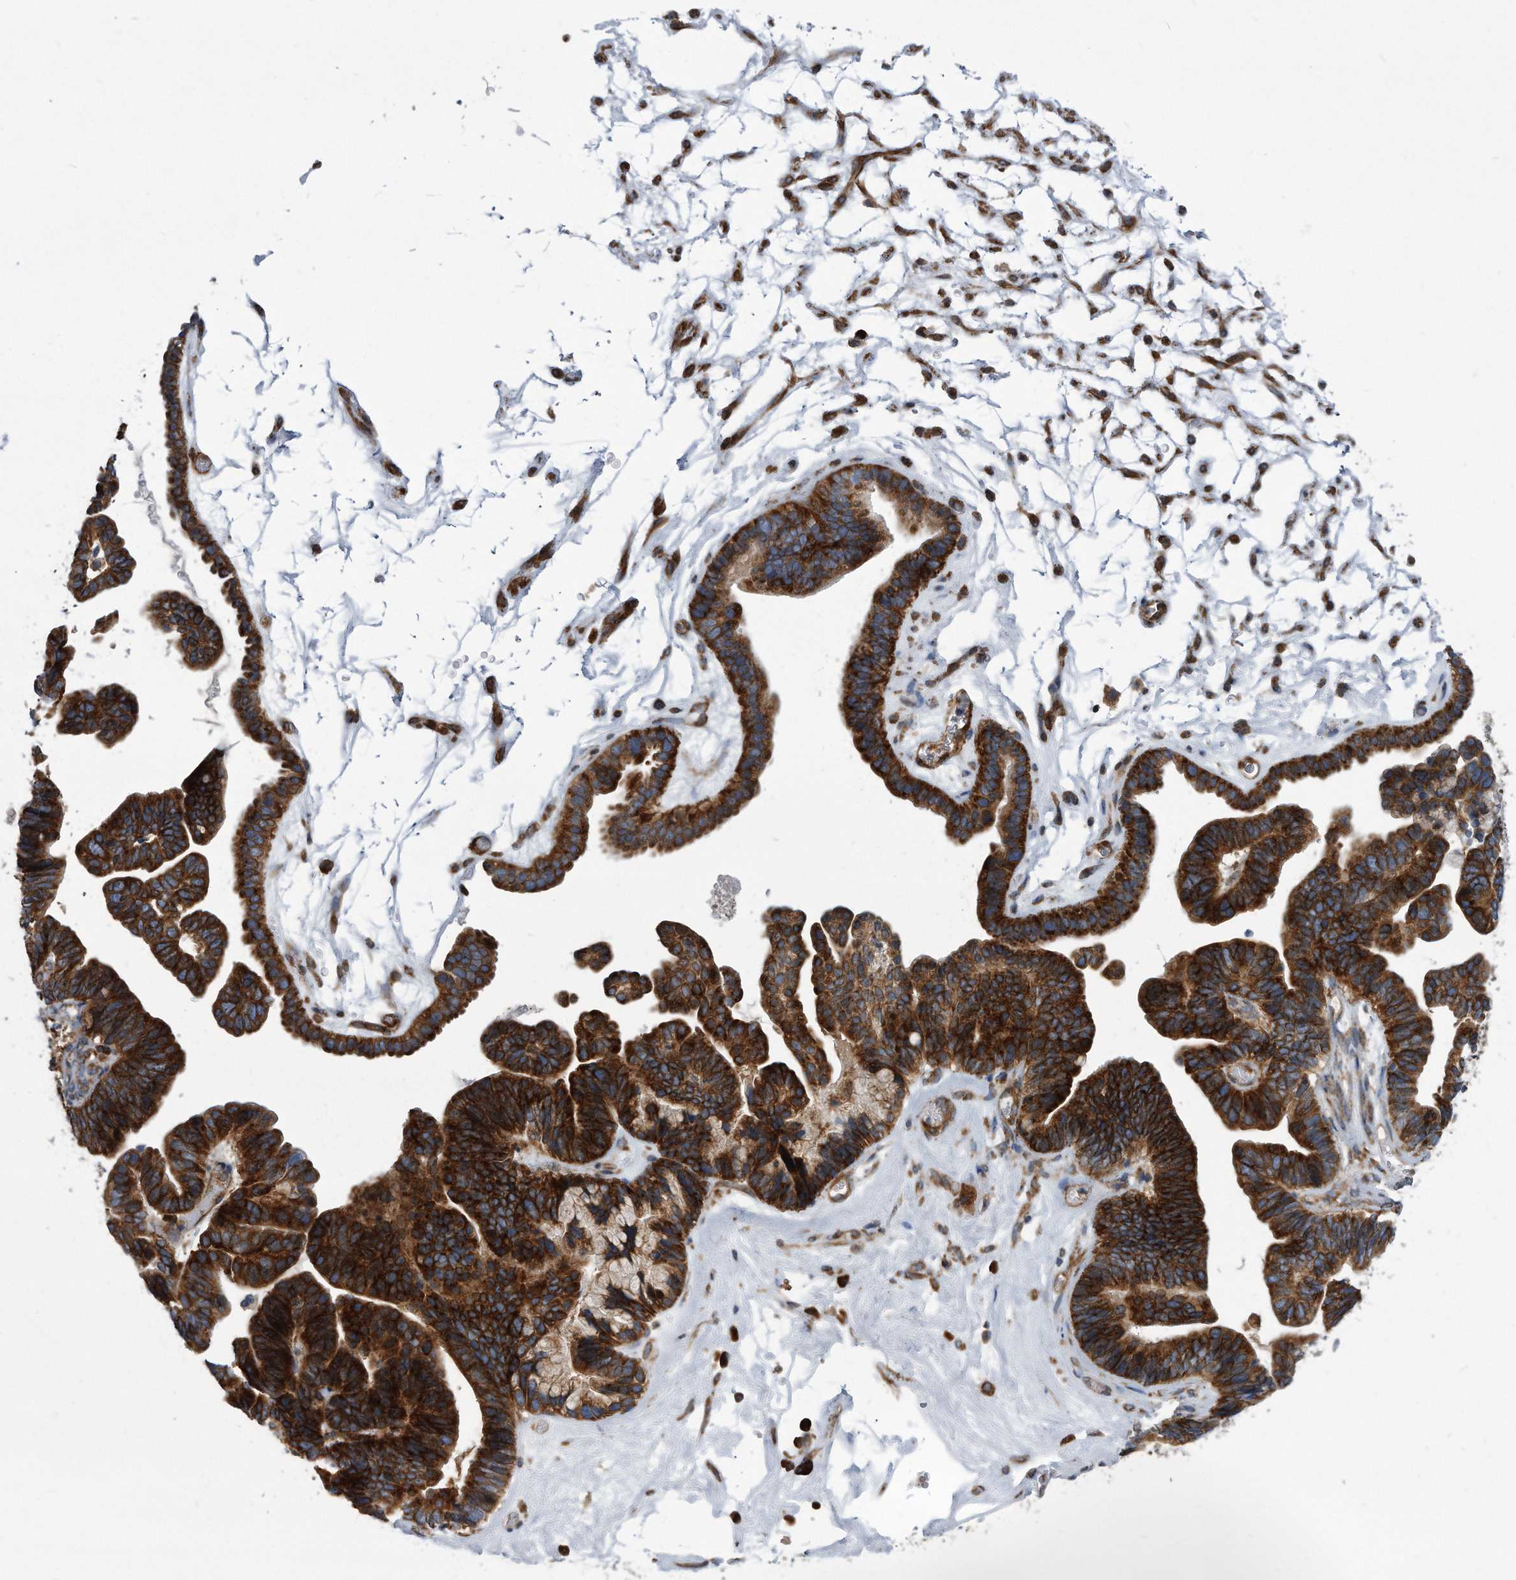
{"staining": {"intensity": "strong", "quantity": ">75%", "location": "cytoplasmic/membranous"}, "tissue": "ovarian cancer", "cell_type": "Tumor cells", "image_type": "cancer", "snomed": [{"axis": "morphology", "description": "Cystadenocarcinoma, serous, NOS"}, {"axis": "topography", "description": "Ovary"}], "caption": "Immunohistochemistry (DAB (3,3'-diaminobenzidine)) staining of human ovarian serous cystadenocarcinoma shows strong cytoplasmic/membranous protein expression in approximately >75% of tumor cells.", "gene": "EIF2B4", "patient": {"sex": "female", "age": 56}}